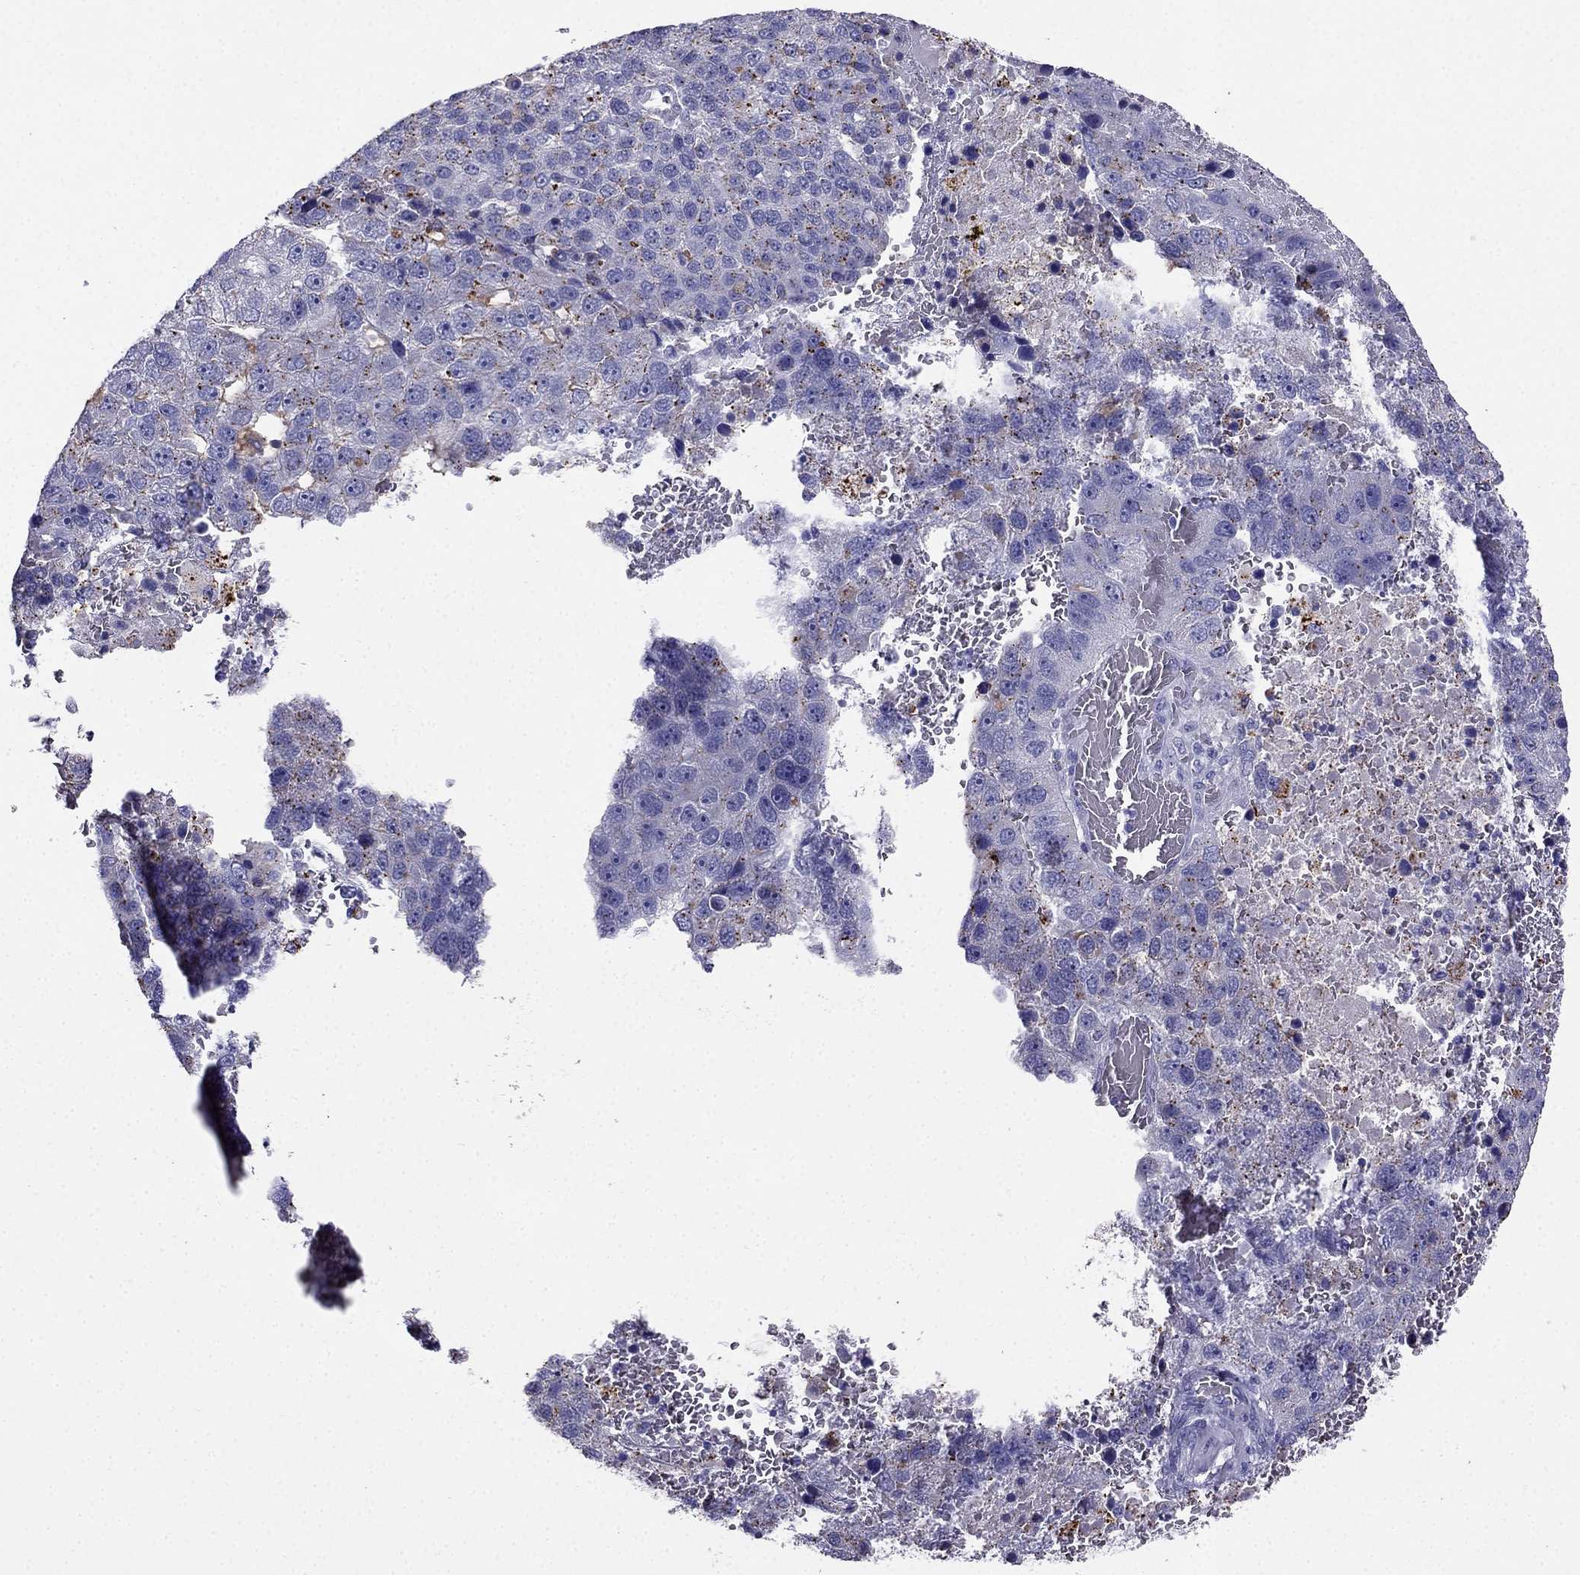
{"staining": {"intensity": "negative", "quantity": "none", "location": "none"}, "tissue": "pancreatic cancer", "cell_type": "Tumor cells", "image_type": "cancer", "snomed": [{"axis": "morphology", "description": "Adenocarcinoma, NOS"}, {"axis": "topography", "description": "Pancreas"}], "caption": "Protein analysis of pancreatic cancer (adenocarcinoma) reveals no significant expression in tumor cells. The staining was performed using DAB (3,3'-diaminobenzidine) to visualize the protein expression in brown, while the nuclei were stained in blue with hematoxylin (Magnification: 20x).", "gene": "PTH", "patient": {"sex": "female", "age": 61}}